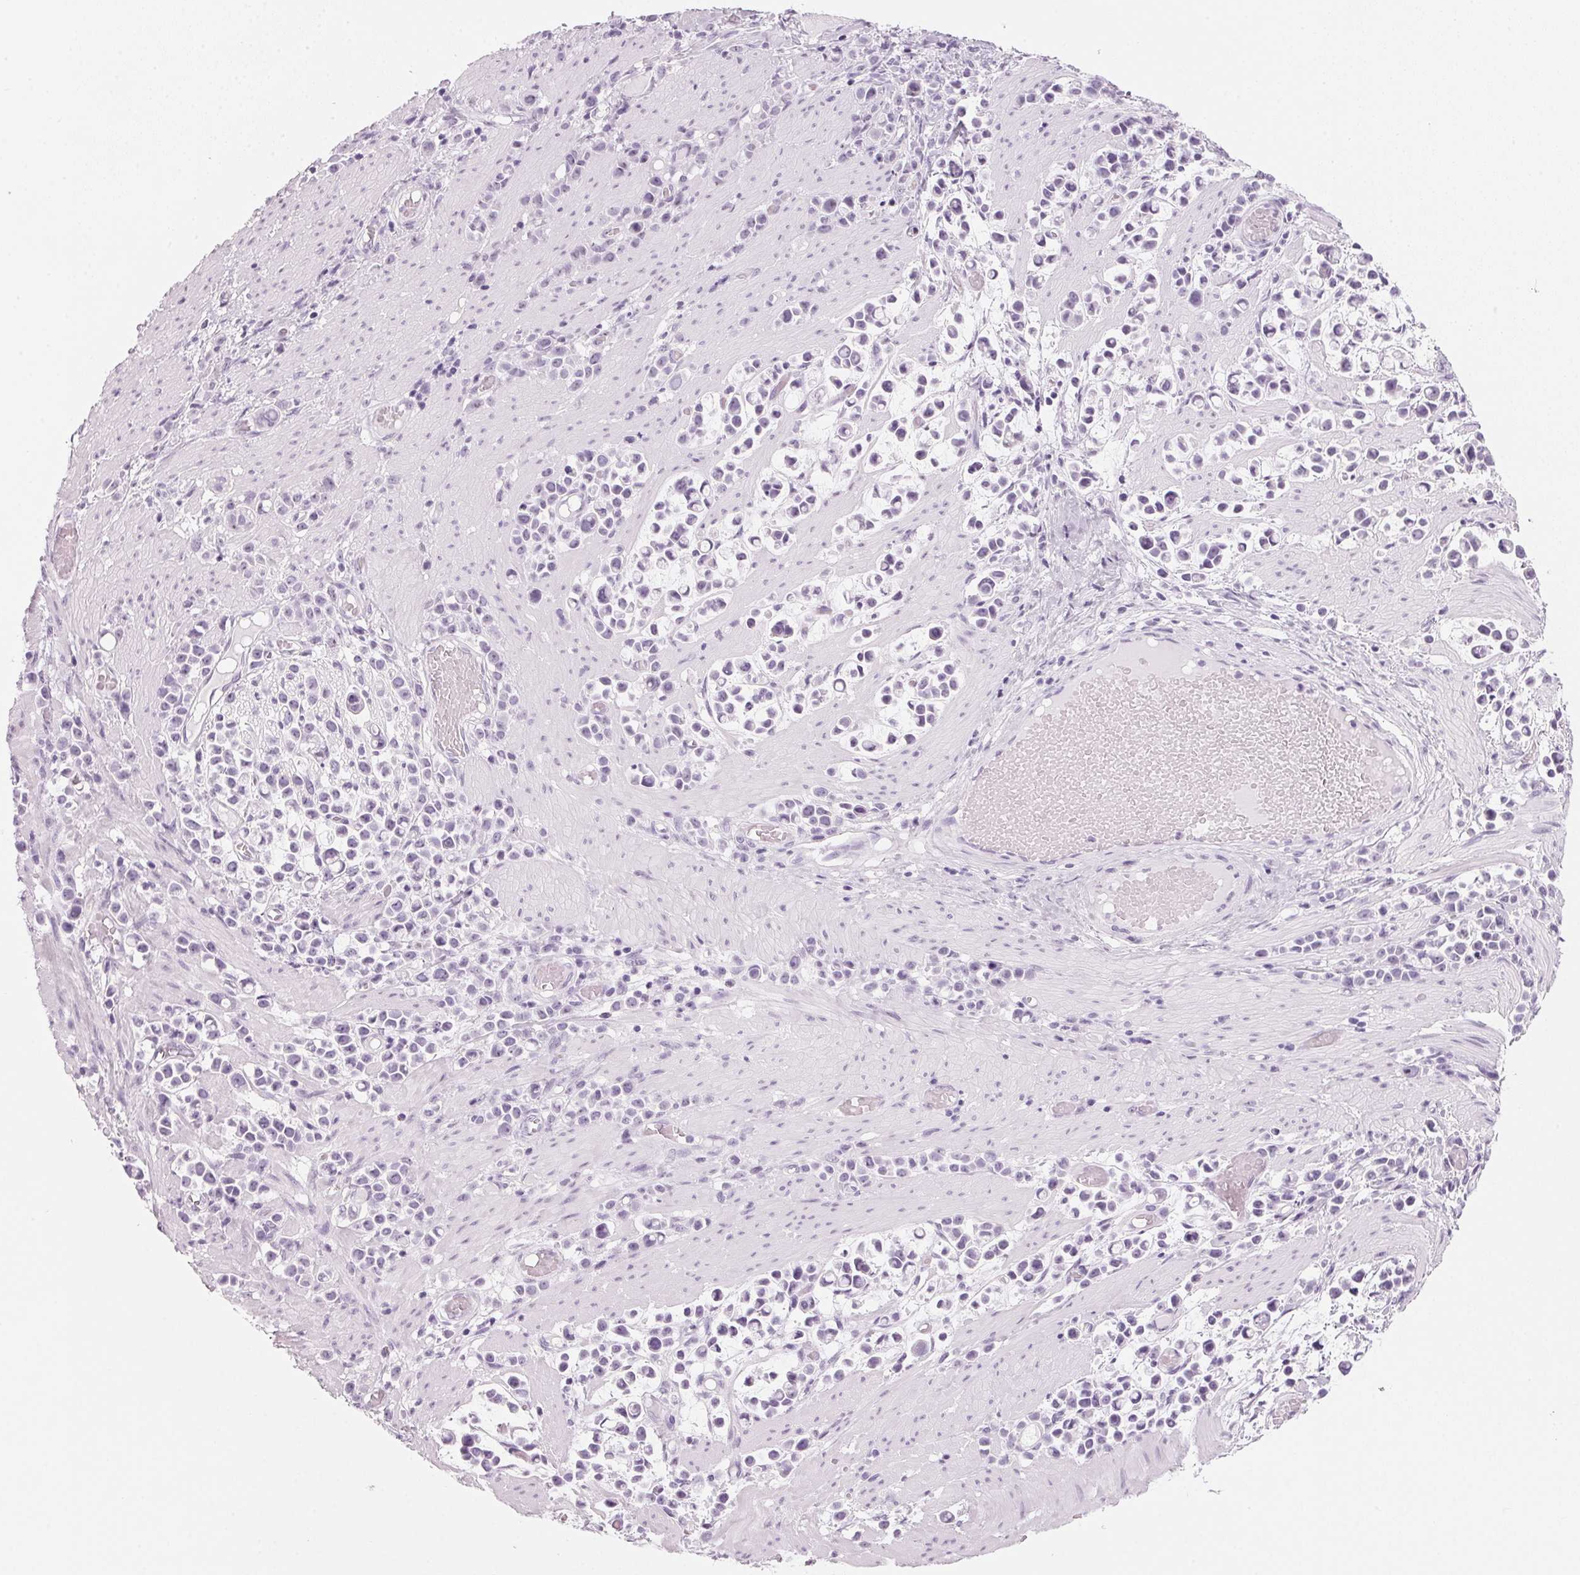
{"staining": {"intensity": "negative", "quantity": "none", "location": "none"}, "tissue": "stomach cancer", "cell_type": "Tumor cells", "image_type": "cancer", "snomed": [{"axis": "morphology", "description": "Adenocarcinoma, NOS"}, {"axis": "topography", "description": "Stomach"}], "caption": "There is no significant expression in tumor cells of stomach adenocarcinoma.", "gene": "DNTTIP2", "patient": {"sex": "male", "age": 82}}